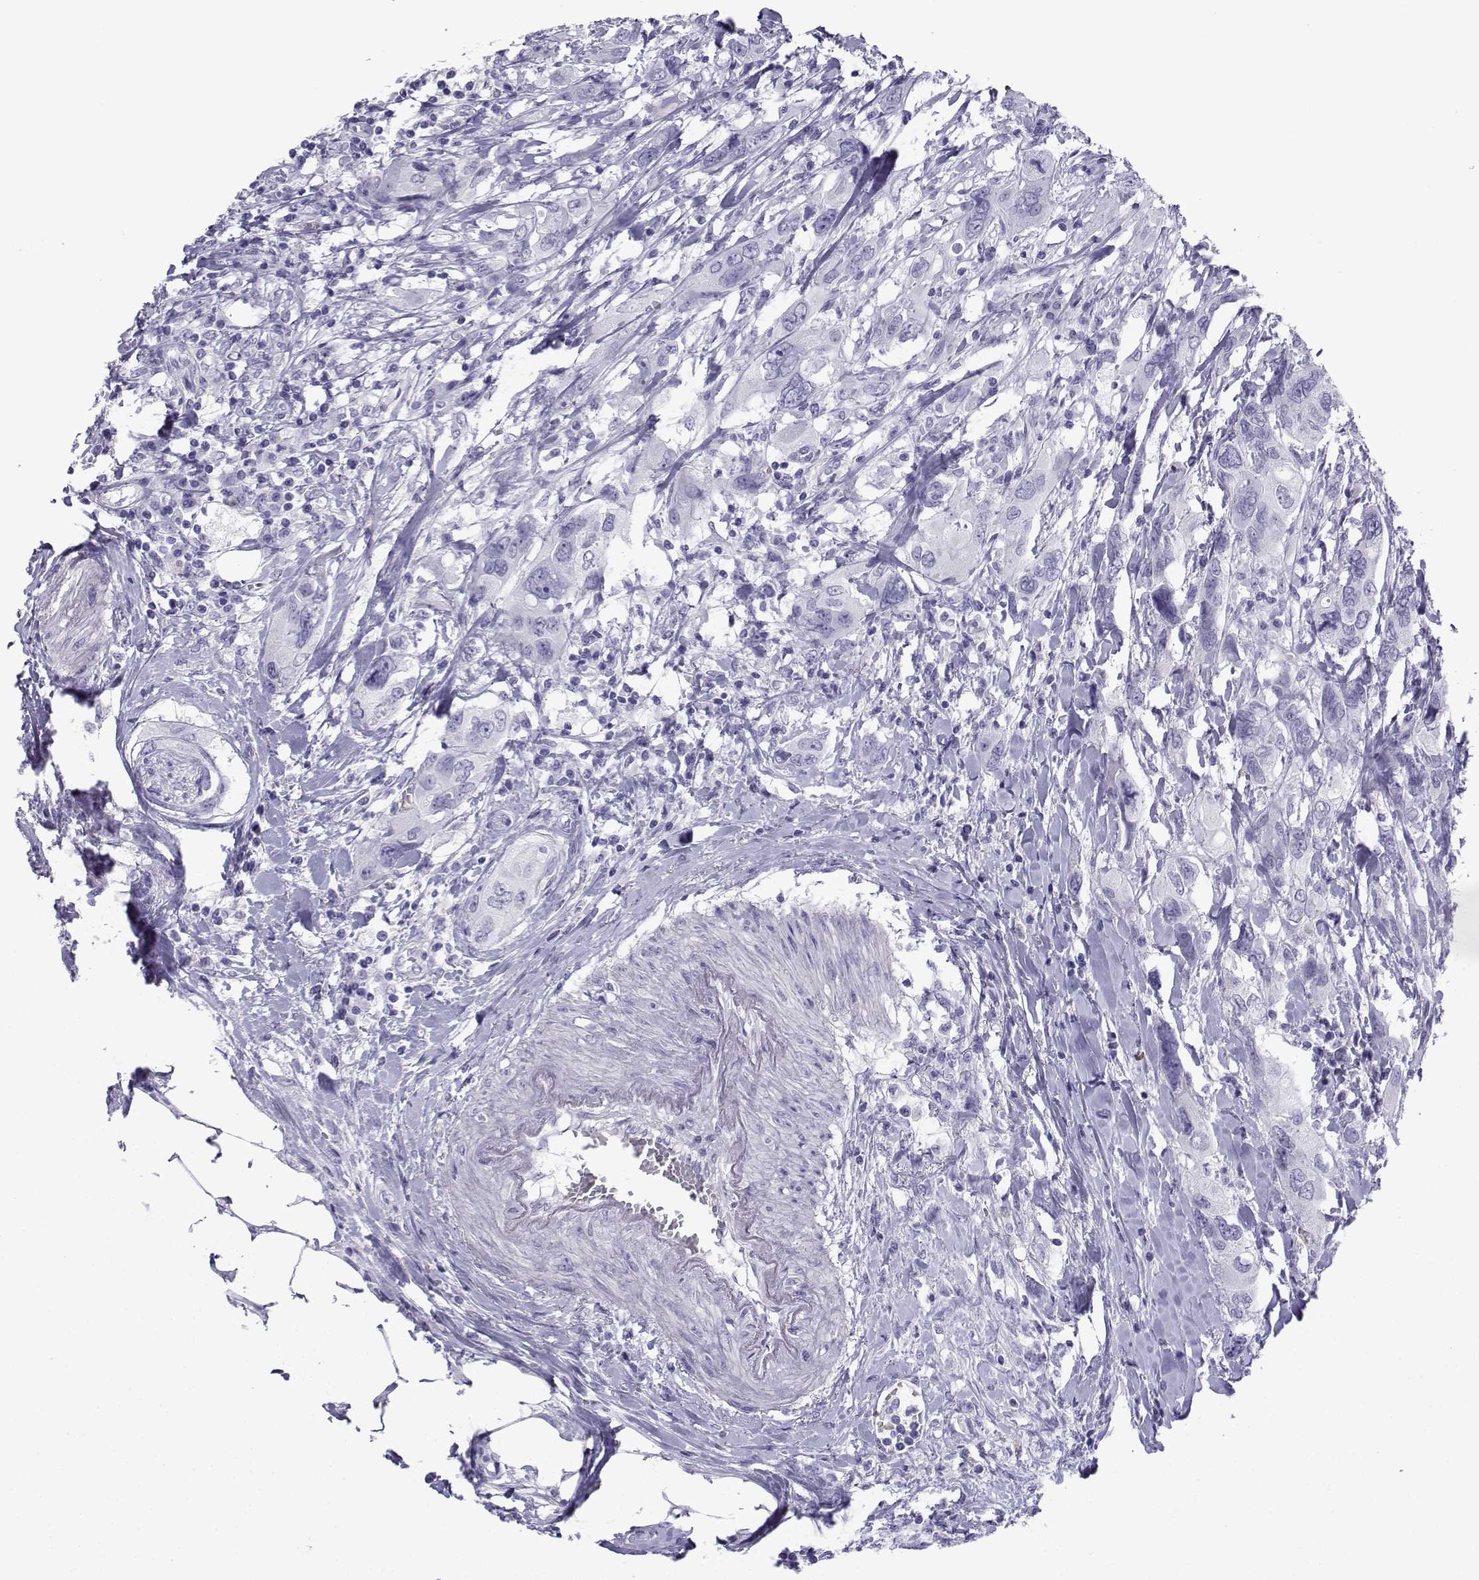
{"staining": {"intensity": "negative", "quantity": "none", "location": "none"}, "tissue": "urothelial cancer", "cell_type": "Tumor cells", "image_type": "cancer", "snomed": [{"axis": "morphology", "description": "Urothelial carcinoma, NOS"}, {"axis": "morphology", "description": "Urothelial carcinoma, High grade"}, {"axis": "topography", "description": "Urinary bladder"}], "caption": "Tumor cells are negative for brown protein staining in urothelial cancer.", "gene": "TRIM46", "patient": {"sex": "male", "age": 63}}